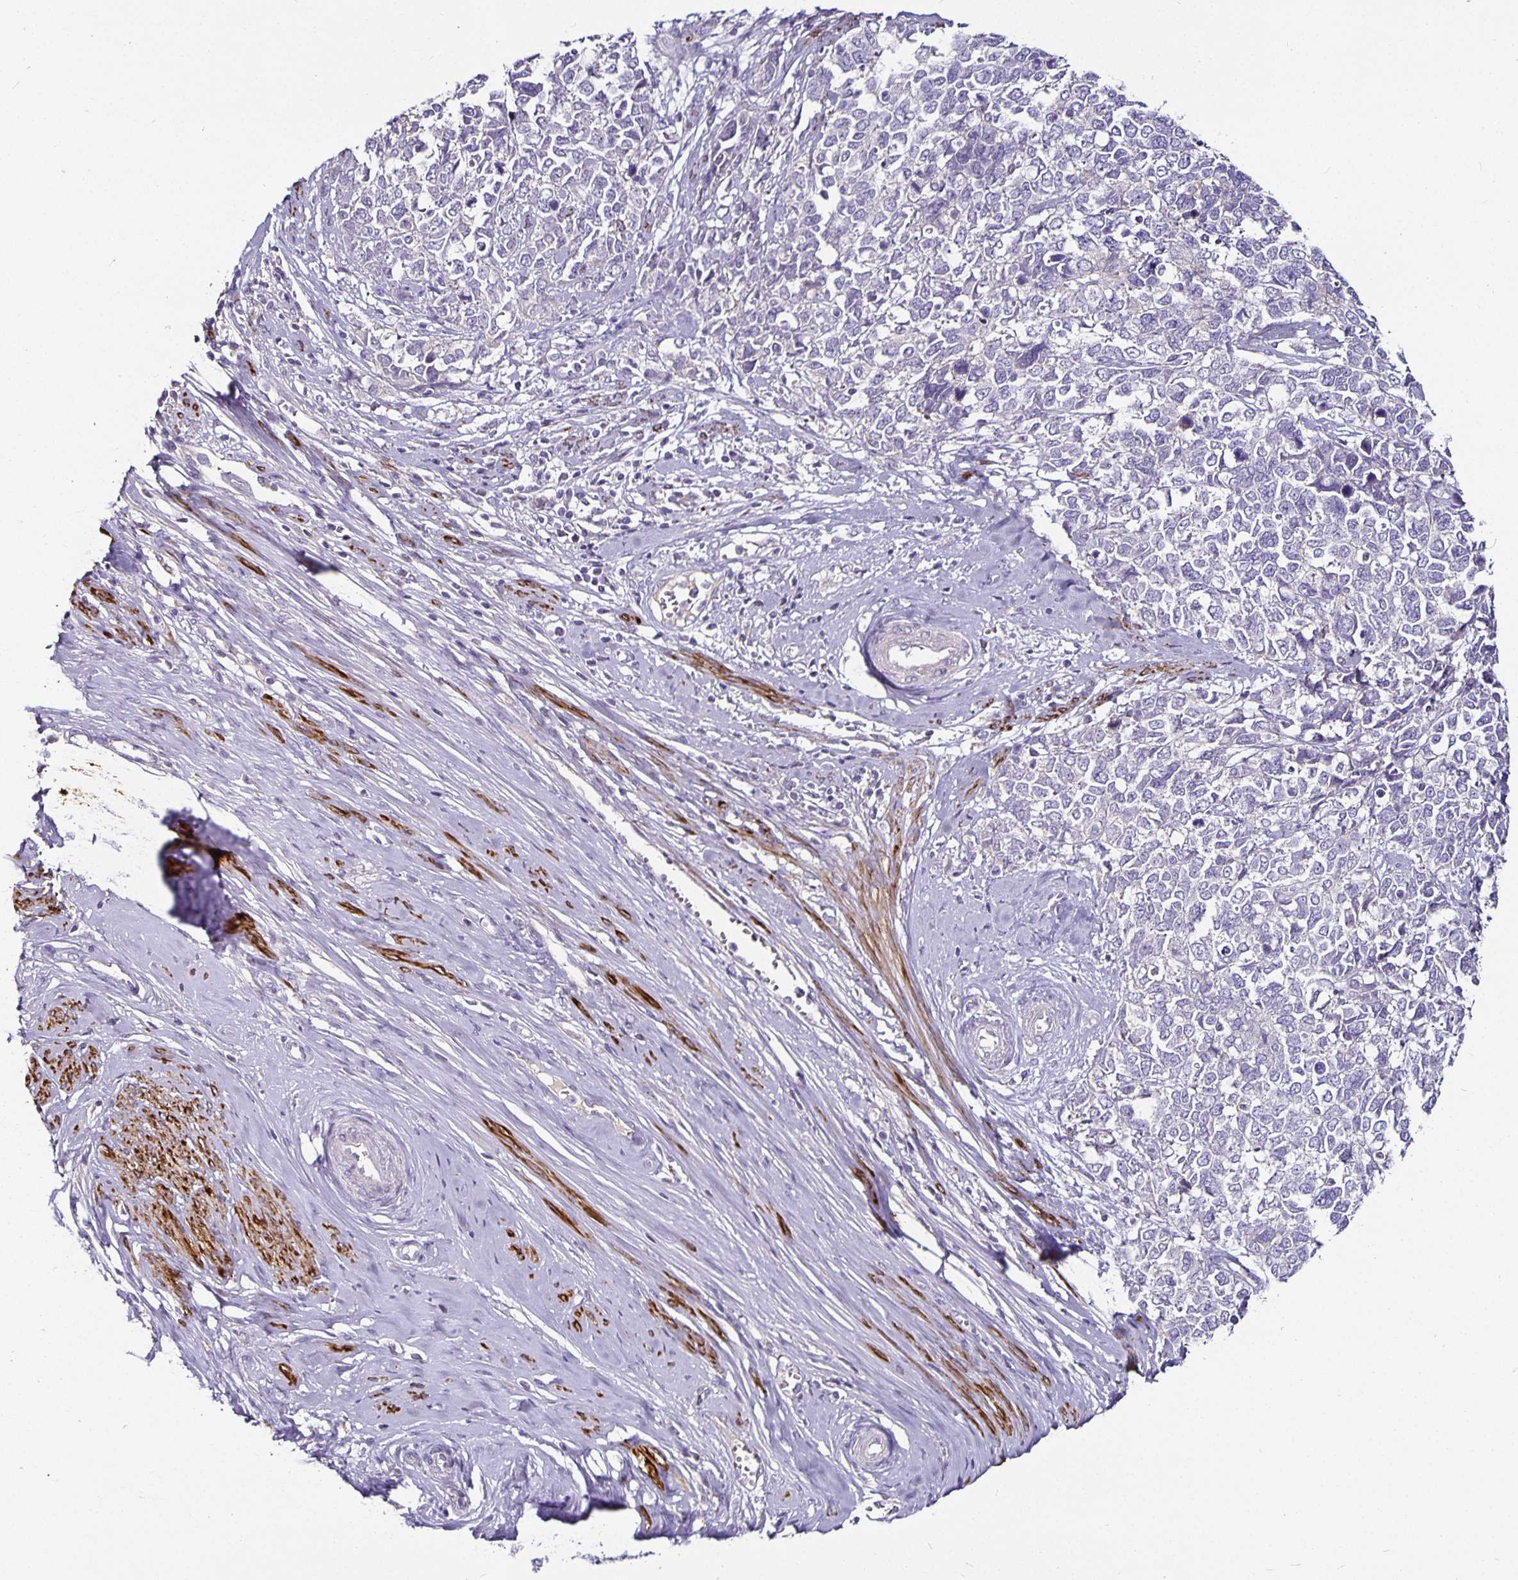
{"staining": {"intensity": "negative", "quantity": "none", "location": "none"}, "tissue": "cervical cancer", "cell_type": "Tumor cells", "image_type": "cancer", "snomed": [{"axis": "morphology", "description": "Adenocarcinoma, NOS"}, {"axis": "topography", "description": "Cervix"}], "caption": "Photomicrograph shows no significant protein staining in tumor cells of adenocarcinoma (cervical). (DAB IHC, high magnification).", "gene": "CA12", "patient": {"sex": "female", "age": 63}}